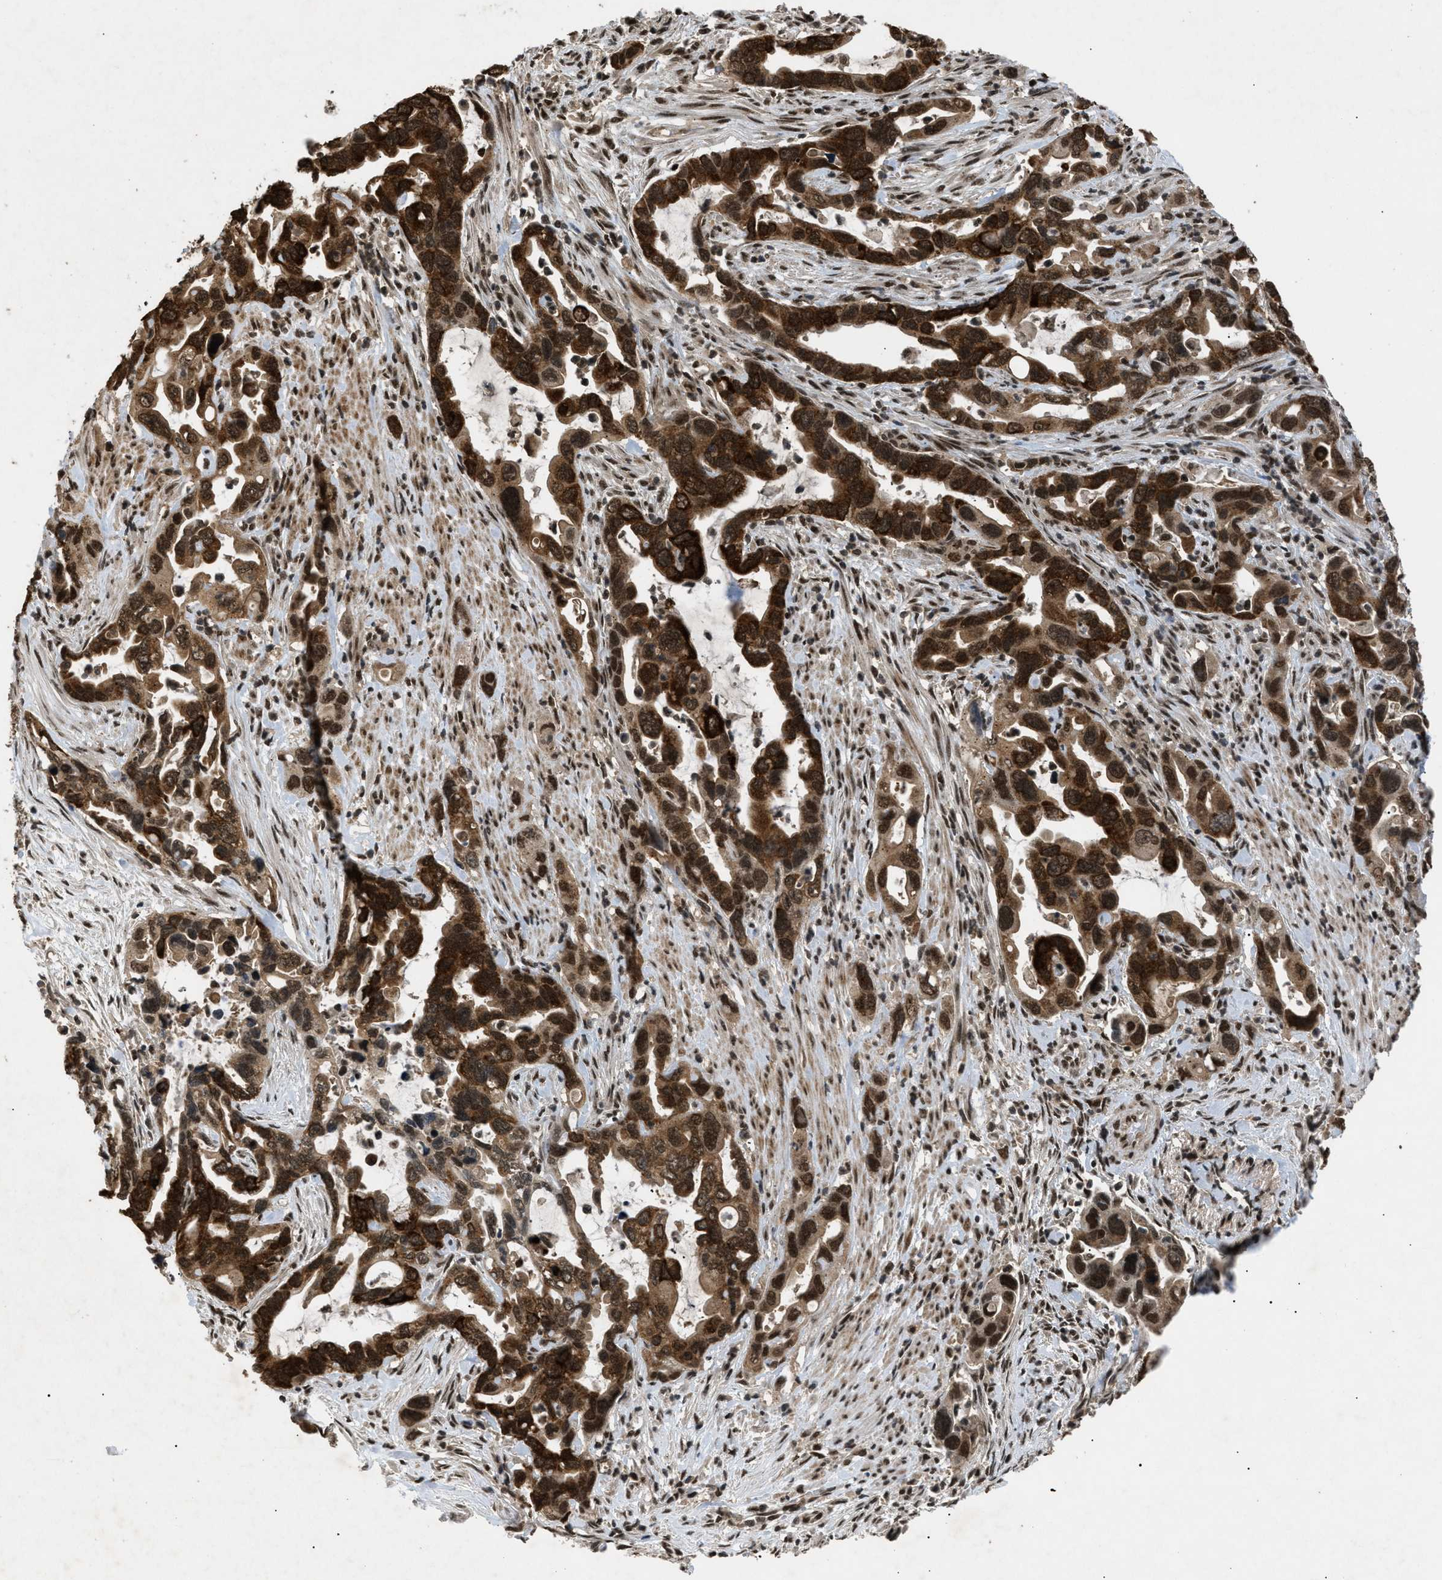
{"staining": {"intensity": "strong", "quantity": ">75%", "location": "cytoplasmic/membranous,nuclear"}, "tissue": "pancreatic cancer", "cell_type": "Tumor cells", "image_type": "cancer", "snomed": [{"axis": "morphology", "description": "Adenocarcinoma, NOS"}, {"axis": "topography", "description": "Pancreas"}], "caption": "Pancreatic cancer (adenocarcinoma) stained with a brown dye reveals strong cytoplasmic/membranous and nuclear positive staining in approximately >75% of tumor cells.", "gene": "RBM5", "patient": {"sex": "female", "age": 70}}